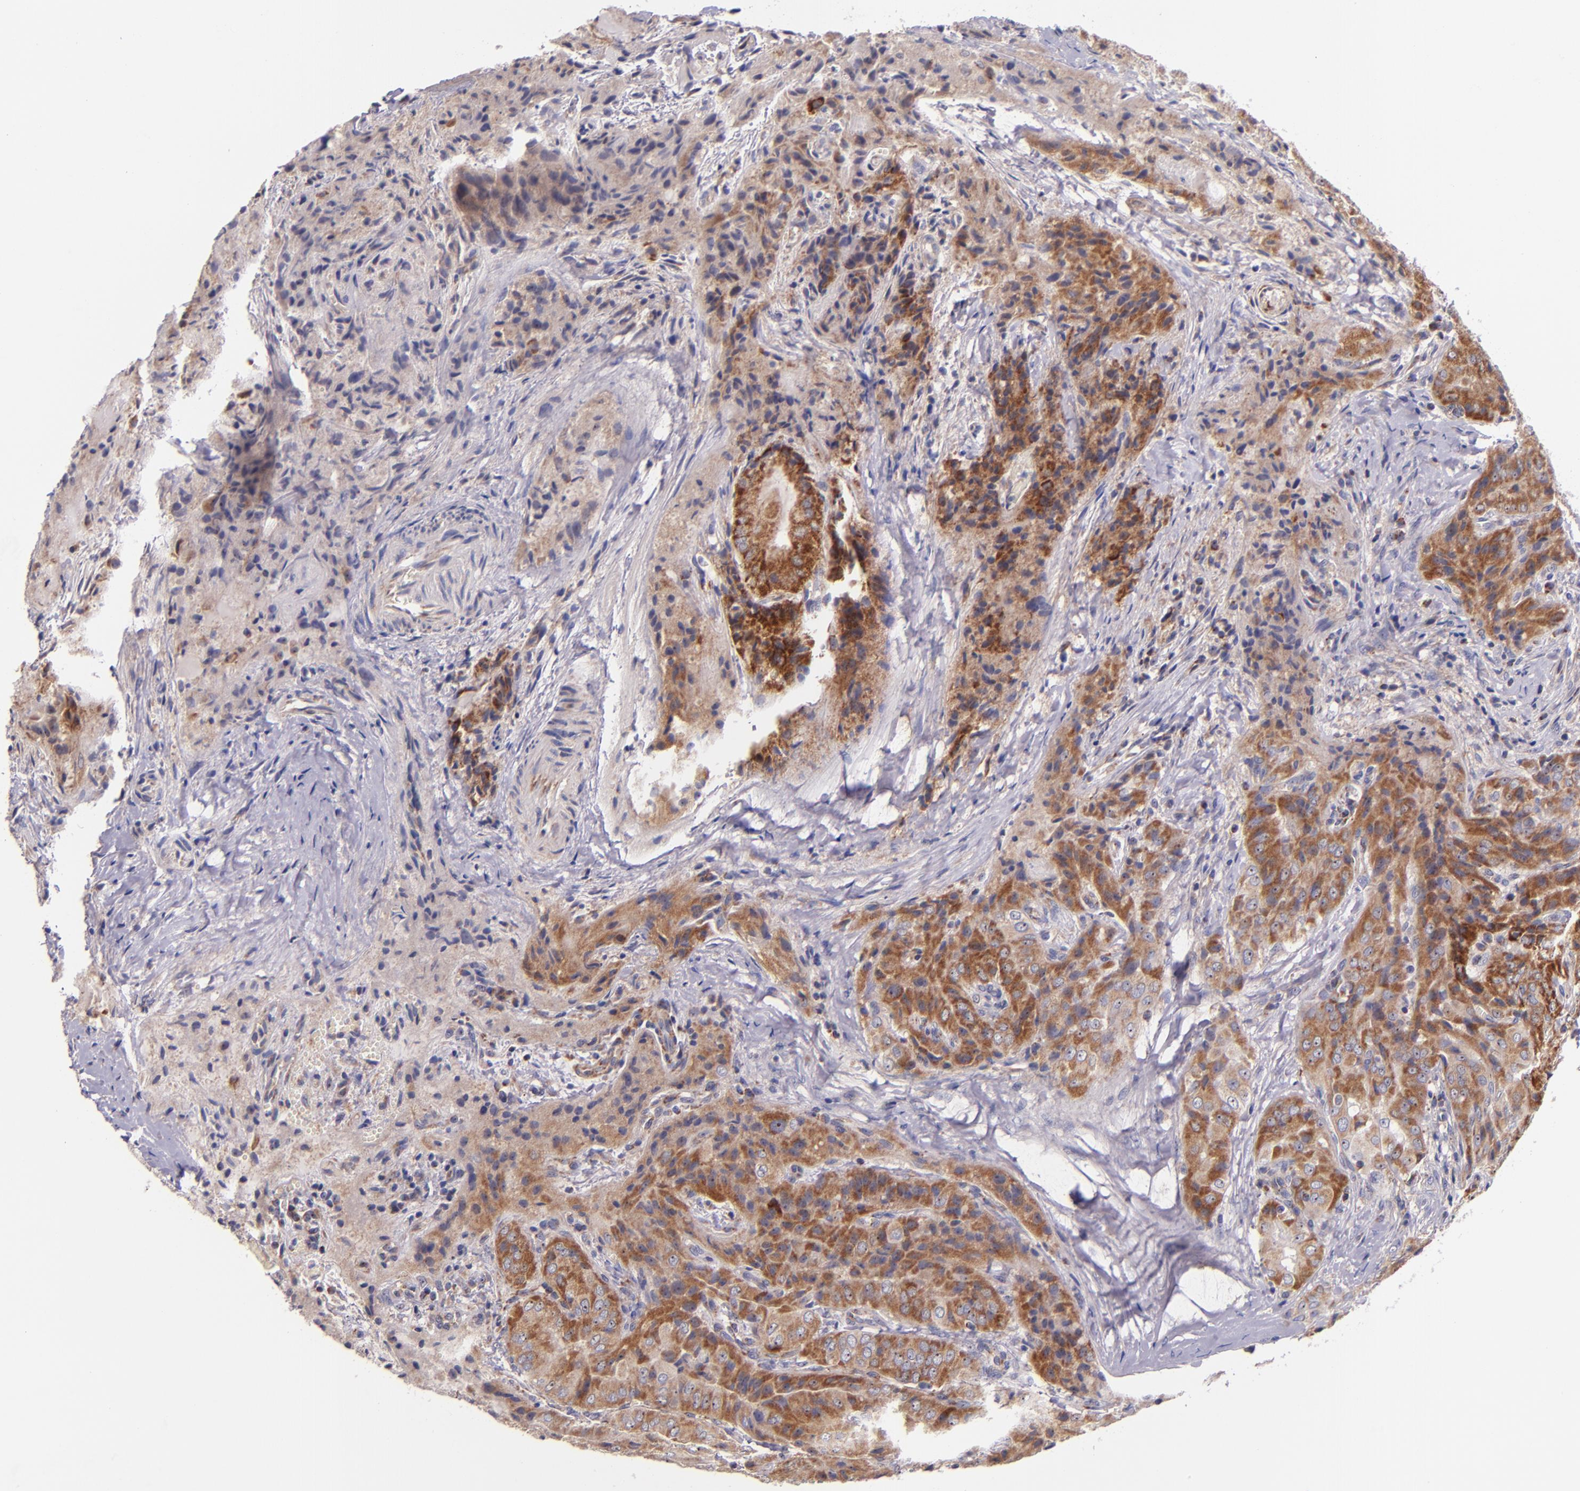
{"staining": {"intensity": "moderate", "quantity": ">75%", "location": "cytoplasmic/membranous"}, "tissue": "thyroid cancer", "cell_type": "Tumor cells", "image_type": "cancer", "snomed": [{"axis": "morphology", "description": "Papillary adenocarcinoma, NOS"}, {"axis": "topography", "description": "Thyroid gland"}], "caption": "Immunohistochemical staining of human thyroid cancer displays medium levels of moderate cytoplasmic/membranous protein positivity in approximately >75% of tumor cells.", "gene": "SHC1", "patient": {"sex": "female", "age": 71}}